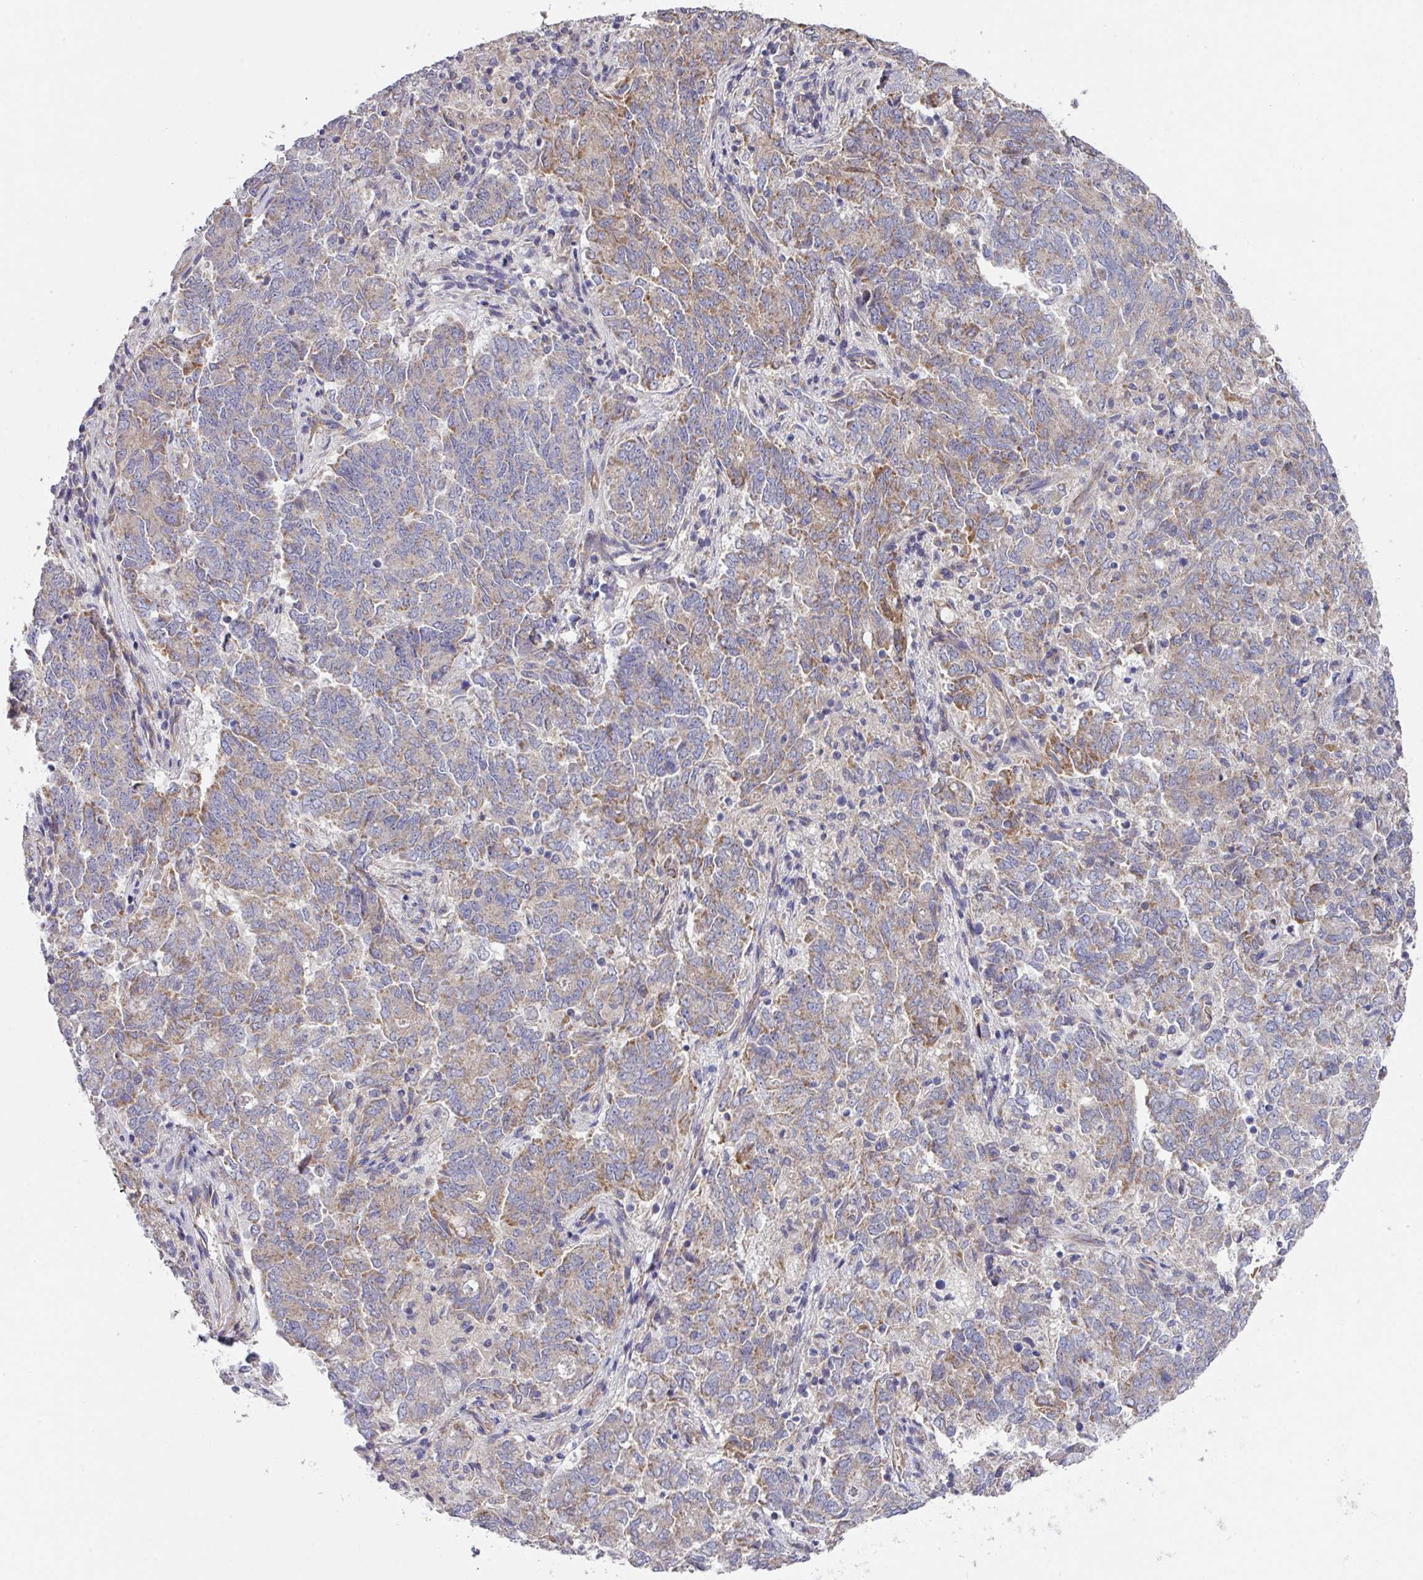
{"staining": {"intensity": "moderate", "quantity": "<25%", "location": "cytoplasmic/membranous"}, "tissue": "endometrial cancer", "cell_type": "Tumor cells", "image_type": "cancer", "snomed": [{"axis": "morphology", "description": "Adenocarcinoma, NOS"}, {"axis": "topography", "description": "Endometrium"}], "caption": "Protein staining of endometrial adenocarcinoma tissue exhibits moderate cytoplasmic/membranous staining in approximately <25% of tumor cells.", "gene": "DCAF12L2", "patient": {"sex": "female", "age": 80}}